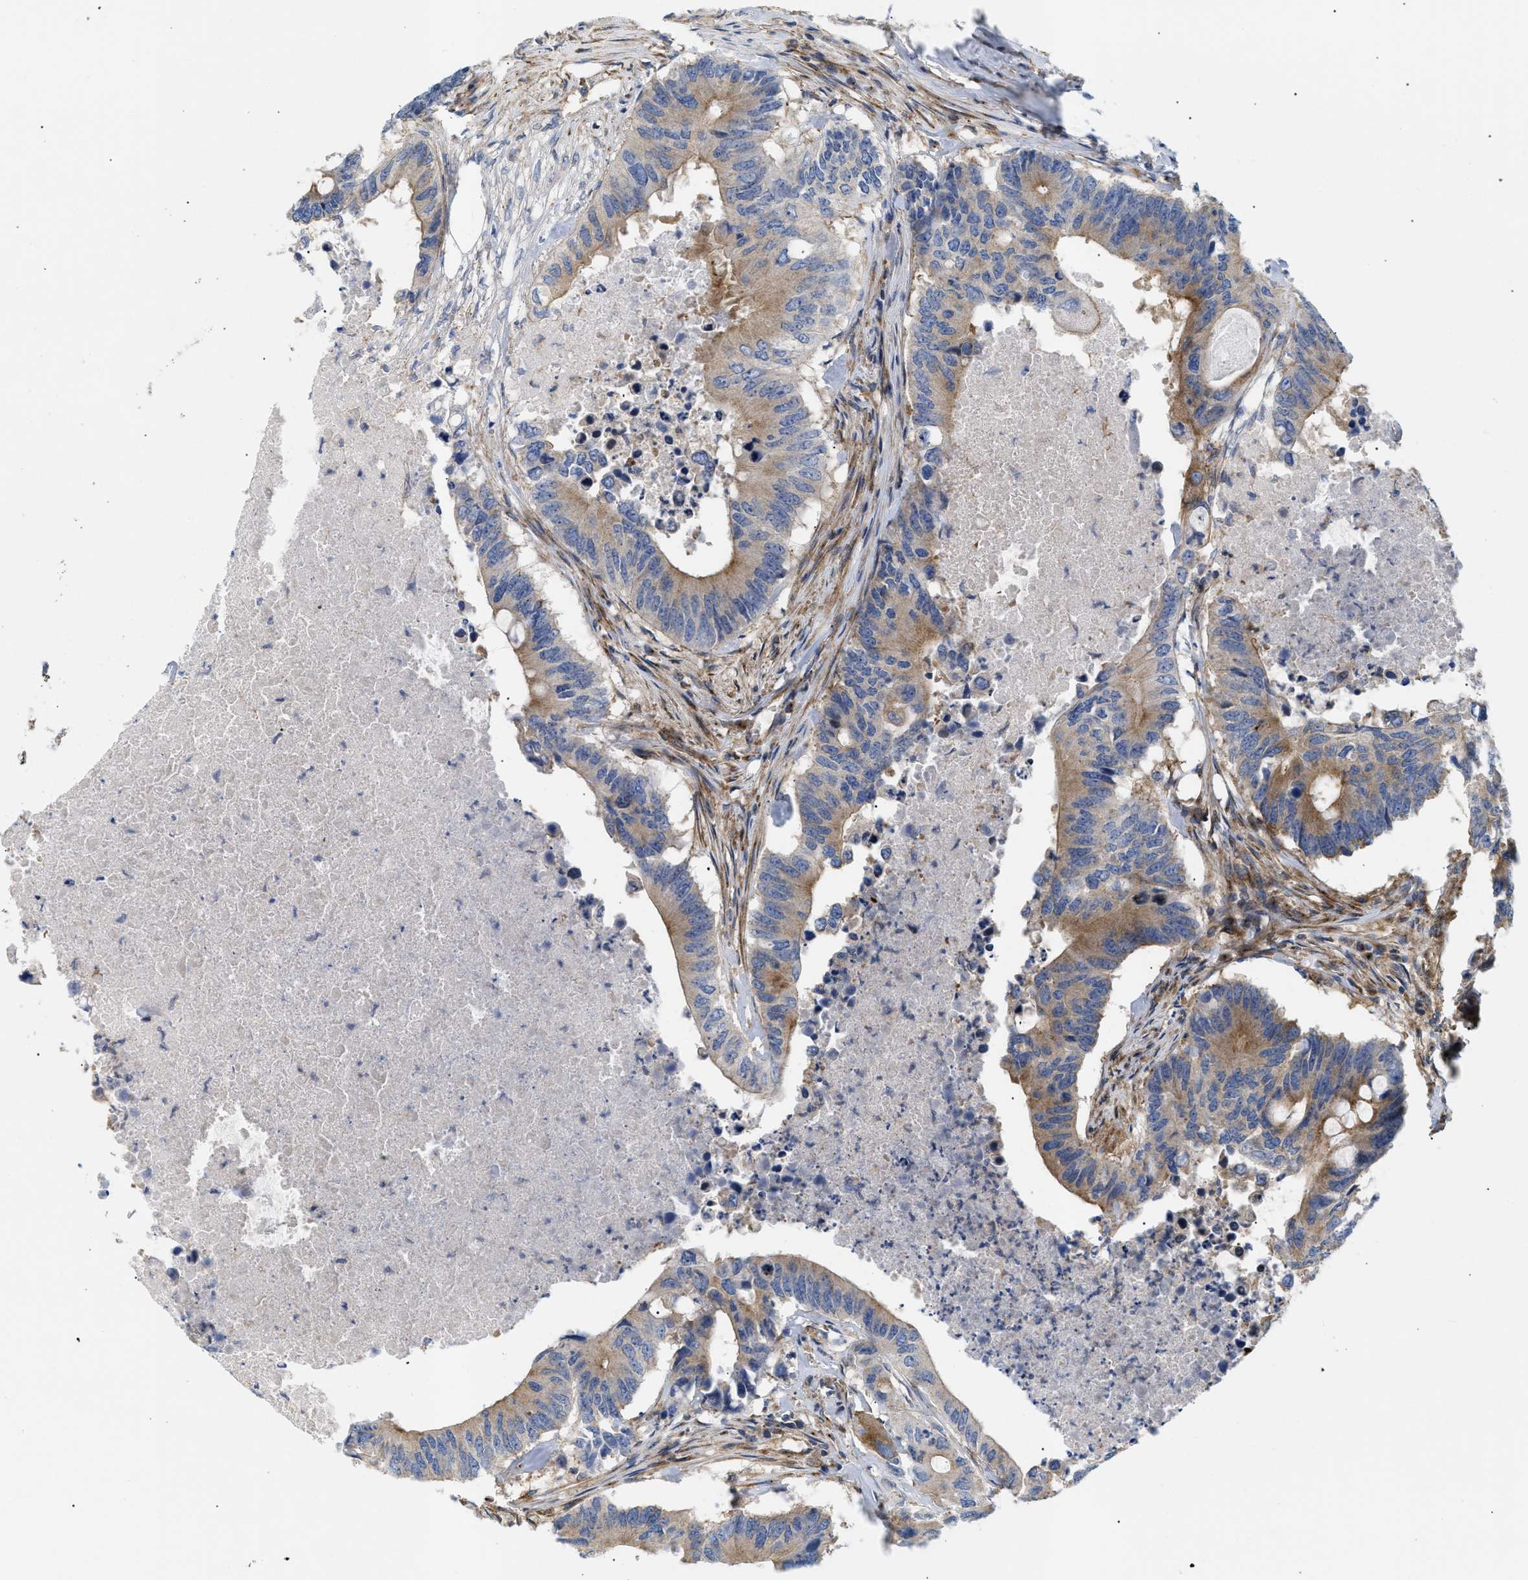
{"staining": {"intensity": "moderate", "quantity": ">75%", "location": "cytoplasmic/membranous"}, "tissue": "colorectal cancer", "cell_type": "Tumor cells", "image_type": "cancer", "snomed": [{"axis": "morphology", "description": "Adenocarcinoma, NOS"}, {"axis": "topography", "description": "Colon"}], "caption": "Protein expression analysis of adenocarcinoma (colorectal) demonstrates moderate cytoplasmic/membranous staining in approximately >75% of tumor cells.", "gene": "DCTN4", "patient": {"sex": "male", "age": 71}}